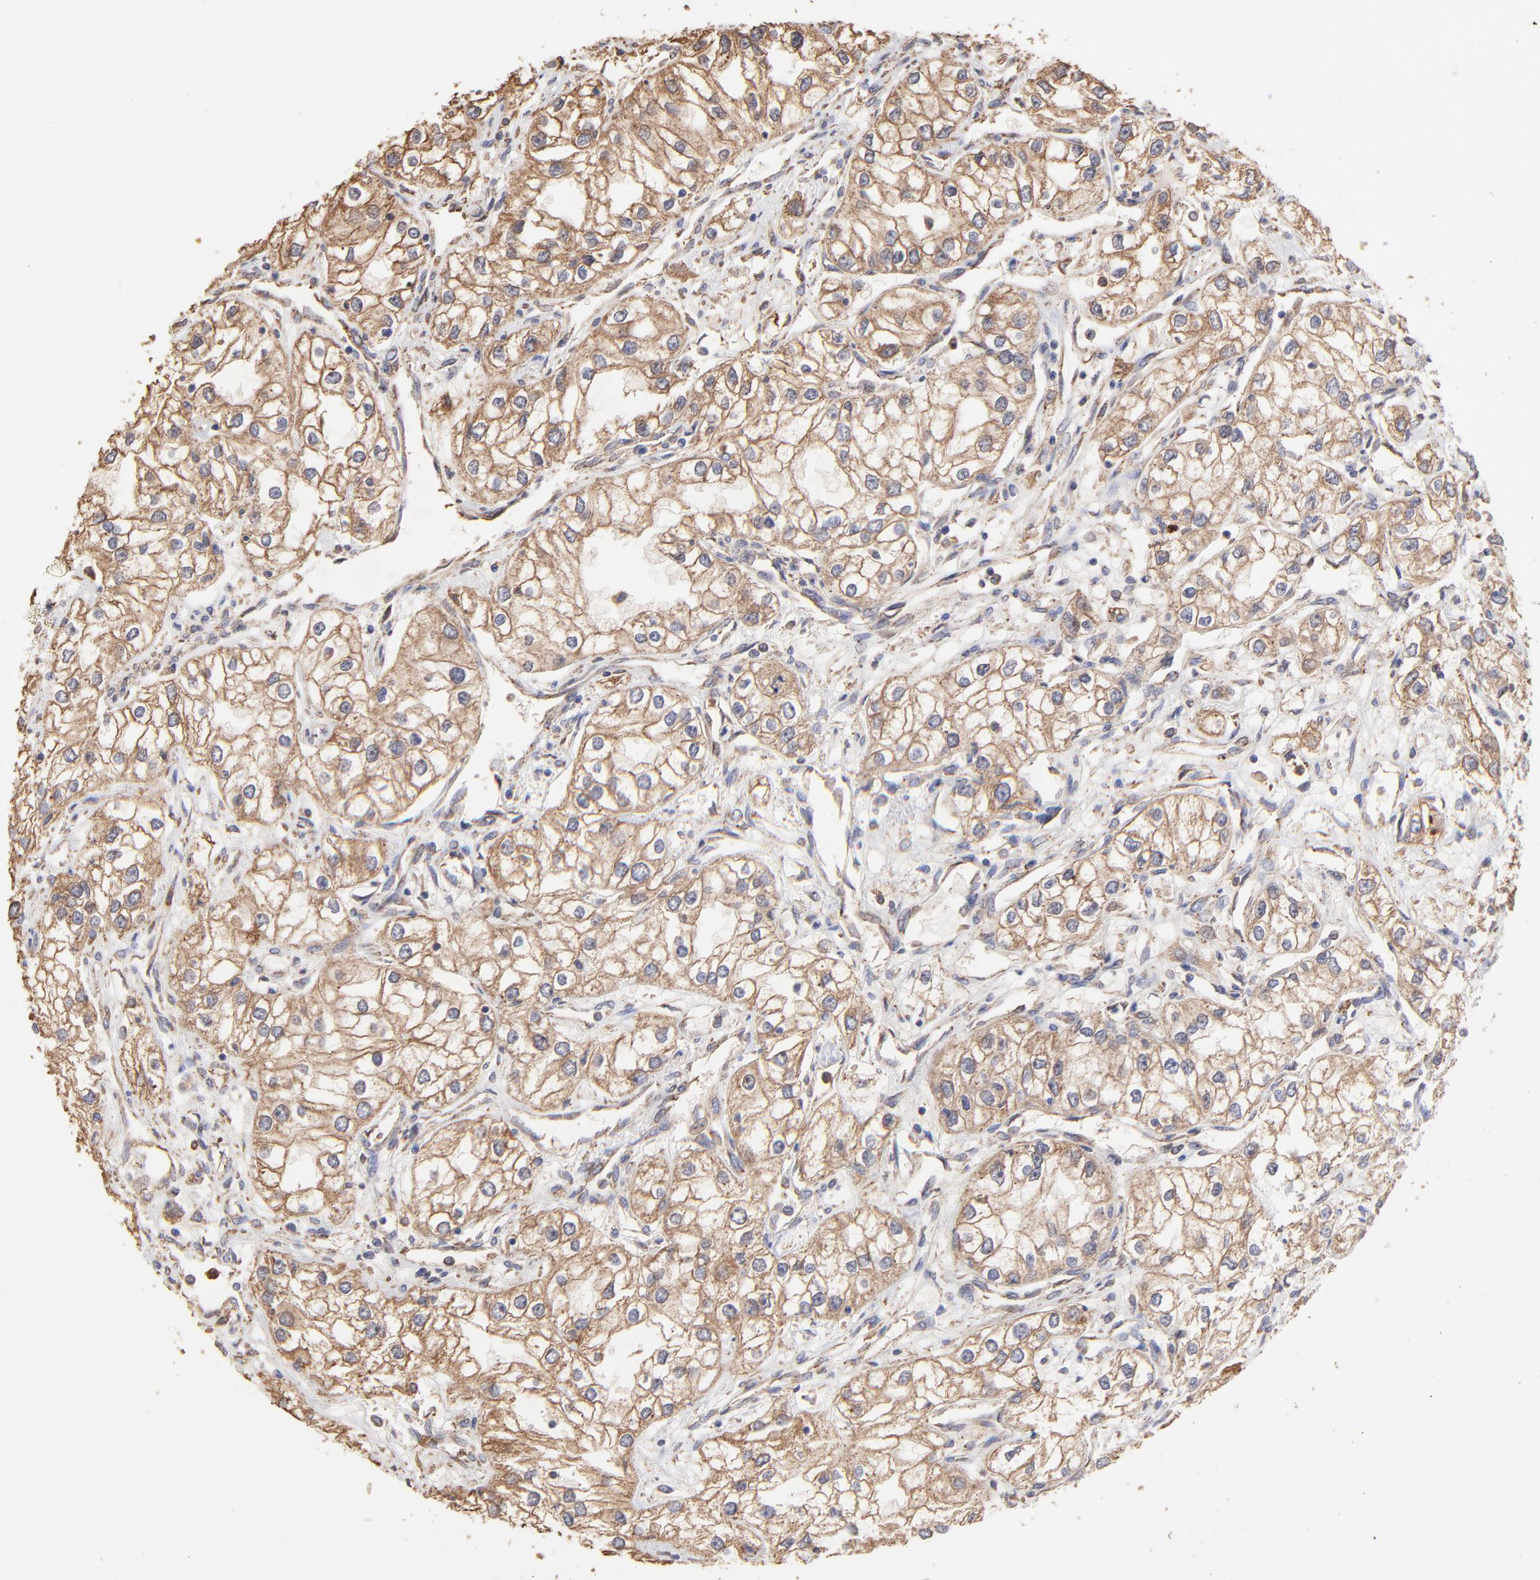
{"staining": {"intensity": "weak", "quantity": ">75%", "location": "cytoplasmic/membranous"}, "tissue": "renal cancer", "cell_type": "Tumor cells", "image_type": "cancer", "snomed": [{"axis": "morphology", "description": "Adenocarcinoma, NOS"}, {"axis": "topography", "description": "Kidney"}], "caption": "A brown stain shows weak cytoplasmic/membranous expression of a protein in human renal adenocarcinoma tumor cells.", "gene": "PFKM", "patient": {"sex": "male", "age": 57}}